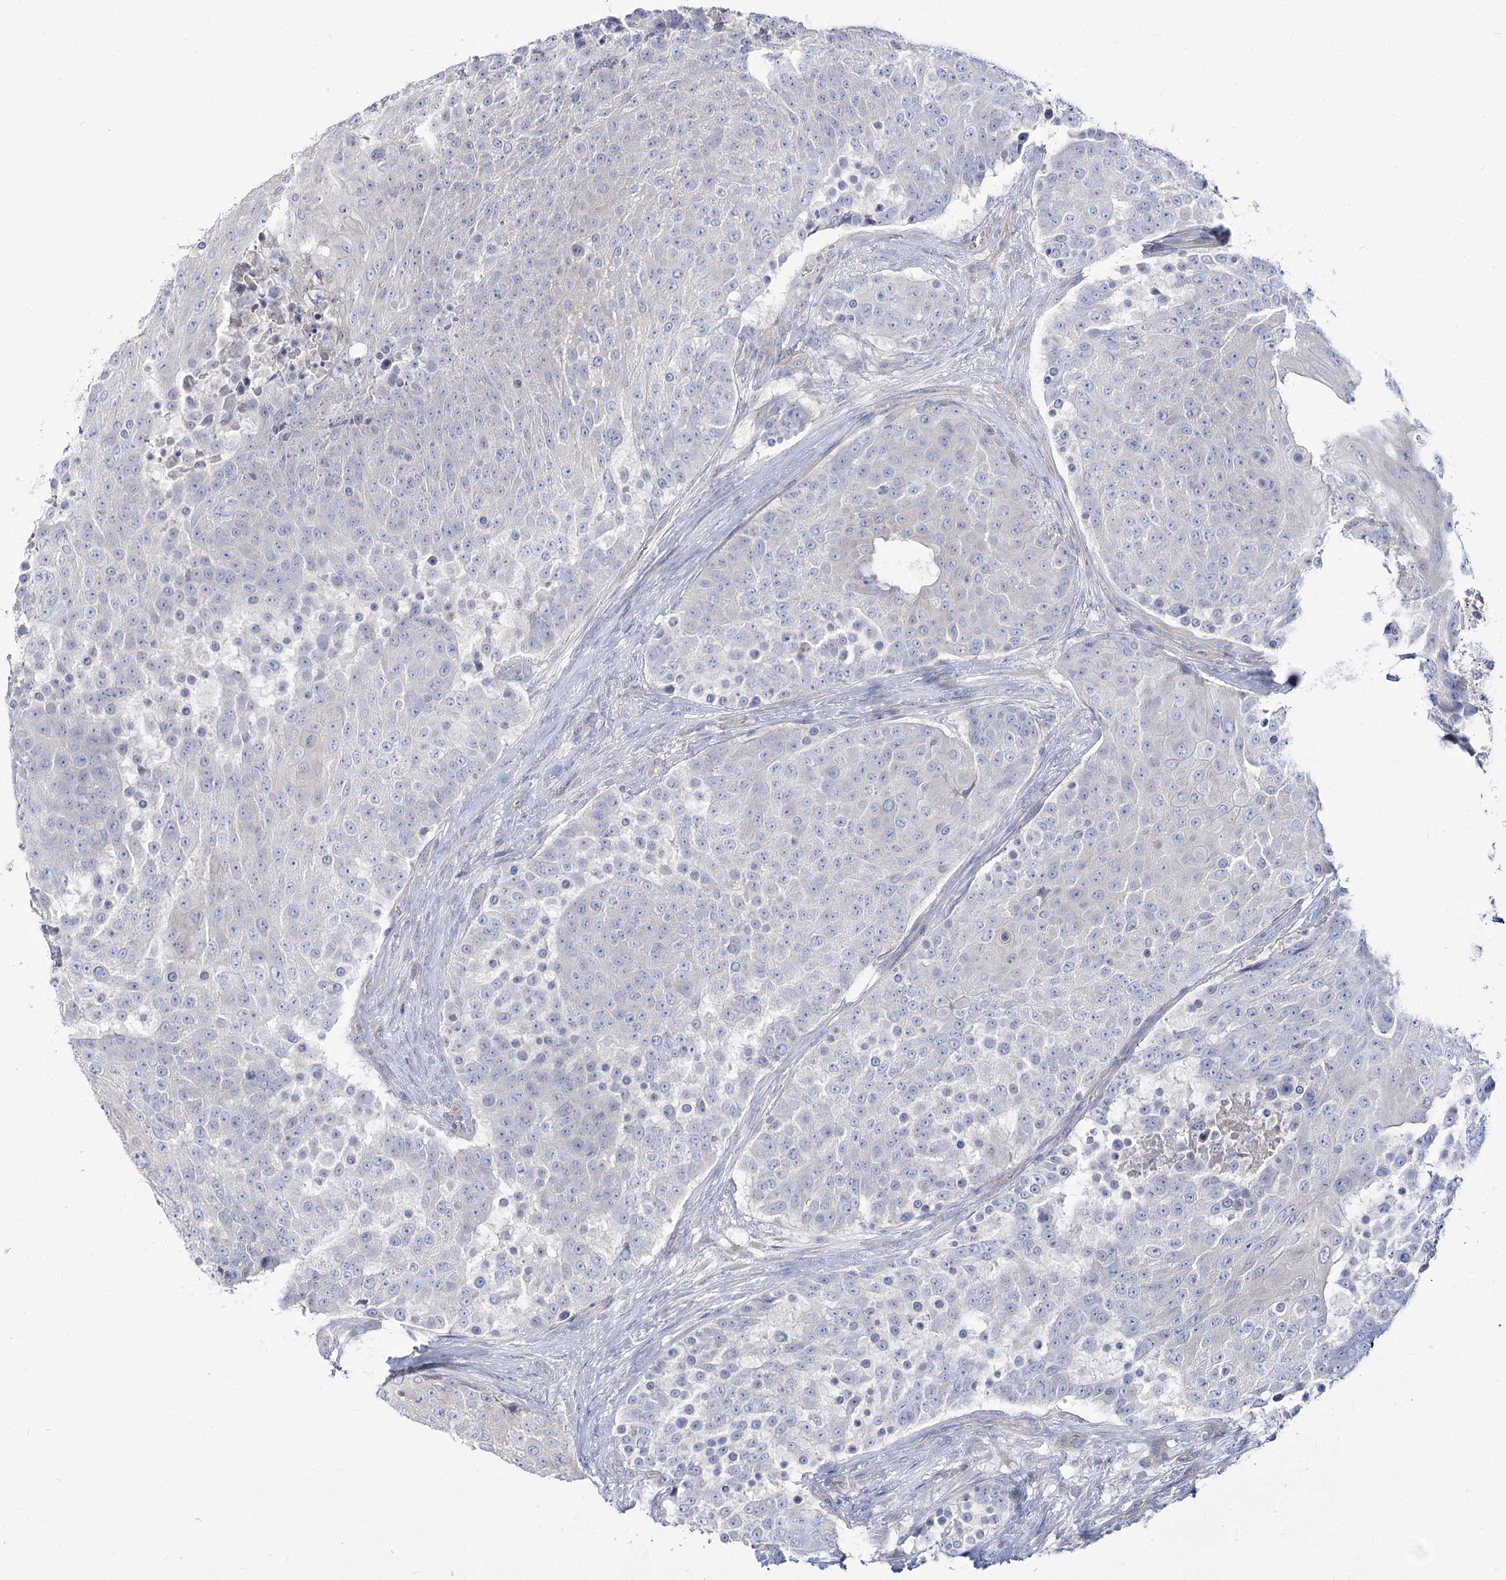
{"staining": {"intensity": "negative", "quantity": "none", "location": "none"}, "tissue": "urothelial cancer", "cell_type": "Tumor cells", "image_type": "cancer", "snomed": [{"axis": "morphology", "description": "Urothelial carcinoma, High grade"}, {"axis": "topography", "description": "Urinary bladder"}], "caption": "Immunohistochemistry (IHC) micrograph of urothelial cancer stained for a protein (brown), which reveals no expression in tumor cells.", "gene": "SUOX", "patient": {"sex": "female", "age": 63}}